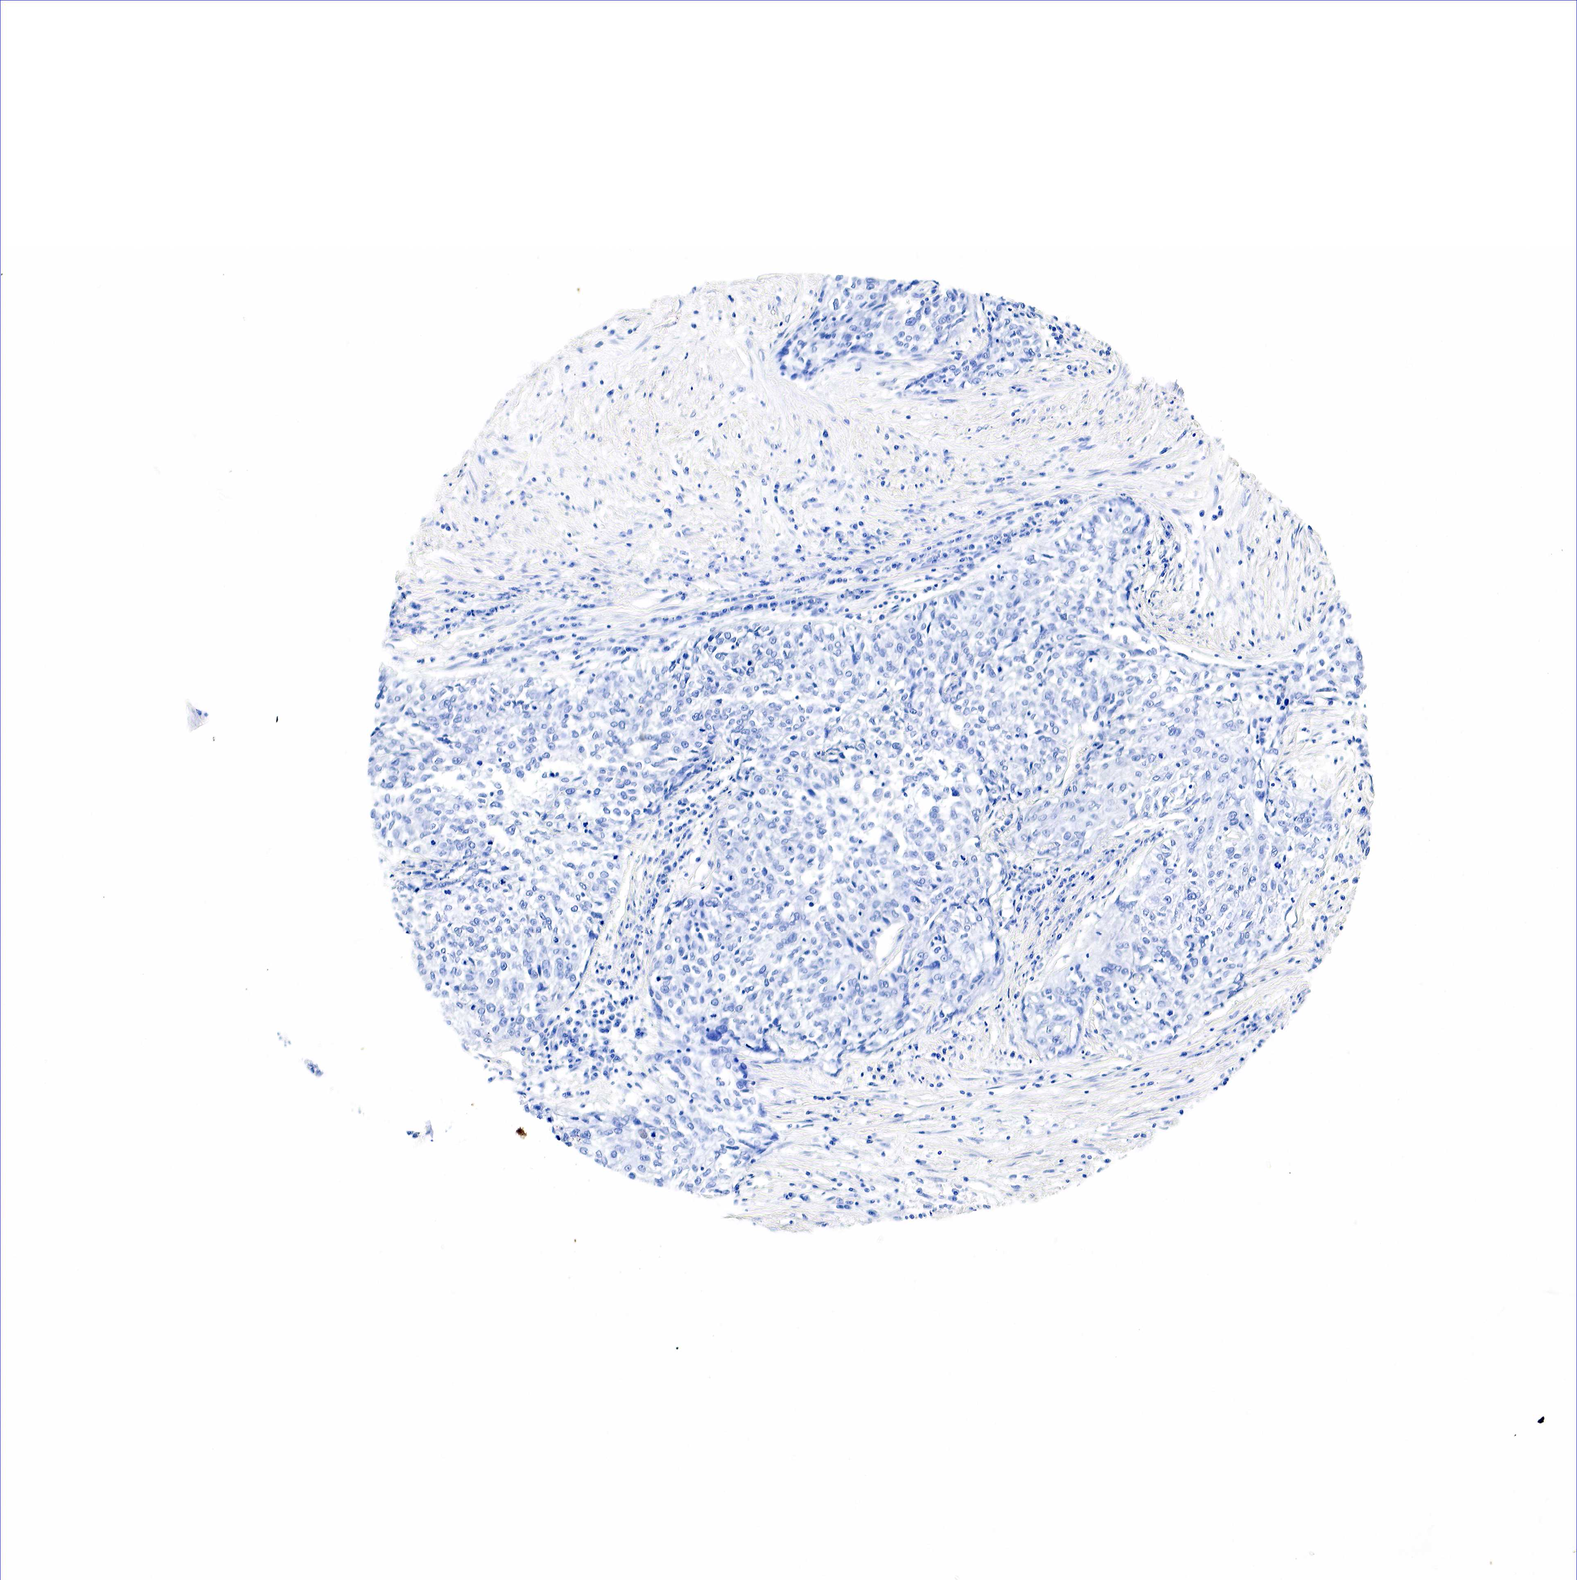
{"staining": {"intensity": "negative", "quantity": "none", "location": "none"}, "tissue": "cervical cancer", "cell_type": "Tumor cells", "image_type": "cancer", "snomed": [{"axis": "morphology", "description": "Squamous cell carcinoma, NOS"}, {"axis": "topography", "description": "Cervix"}], "caption": "This is a photomicrograph of IHC staining of squamous cell carcinoma (cervical), which shows no staining in tumor cells. (DAB immunohistochemistry (IHC) with hematoxylin counter stain).", "gene": "ACP3", "patient": {"sex": "female", "age": 57}}